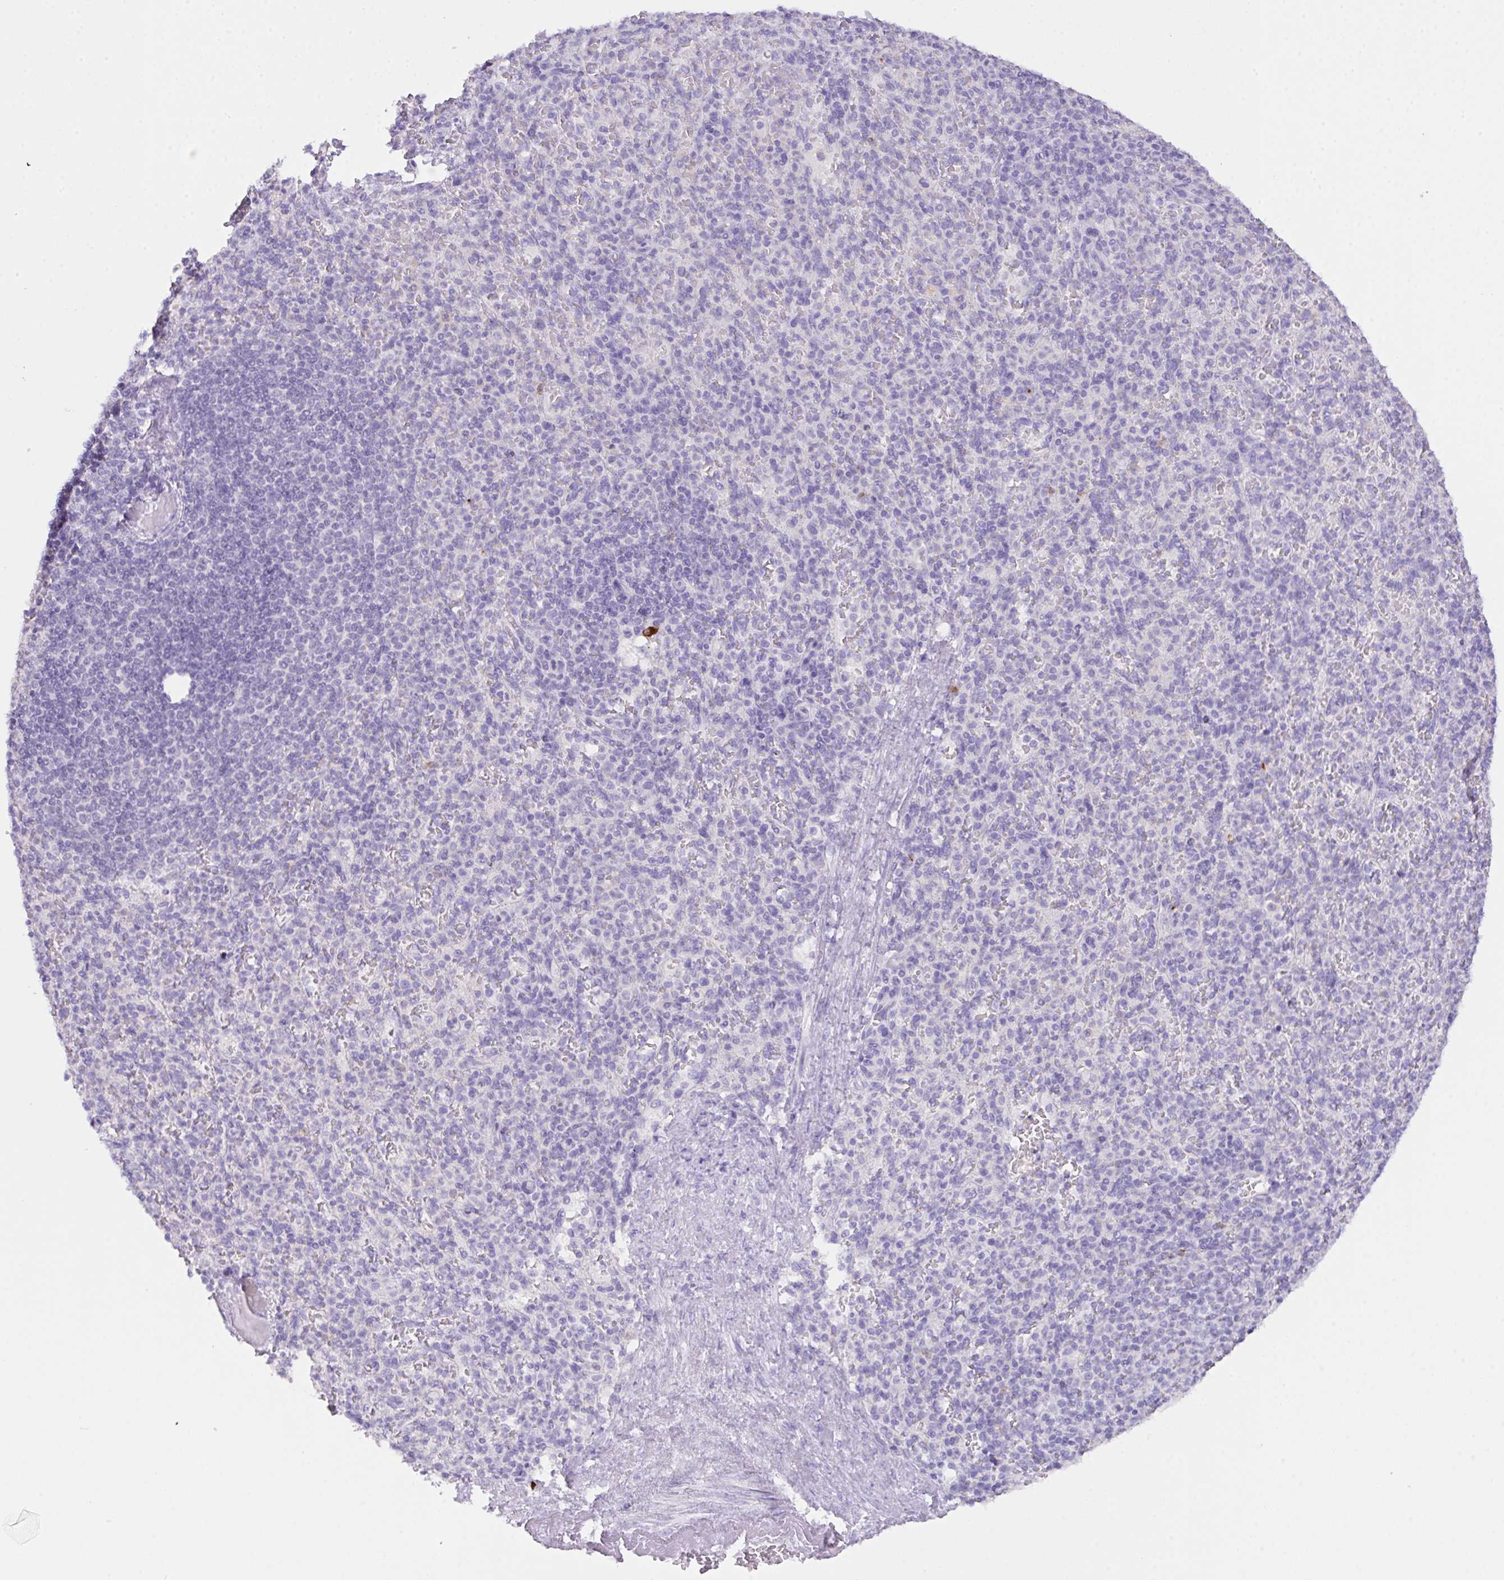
{"staining": {"intensity": "negative", "quantity": "none", "location": "none"}, "tissue": "spleen", "cell_type": "Cells in red pulp", "image_type": "normal", "snomed": [{"axis": "morphology", "description": "Normal tissue, NOS"}, {"axis": "topography", "description": "Spleen"}], "caption": "Cells in red pulp show no significant protein expression in normal spleen. The staining is performed using DAB brown chromogen with nuclei counter-stained in using hematoxylin.", "gene": "CST11", "patient": {"sex": "female", "age": 74}}